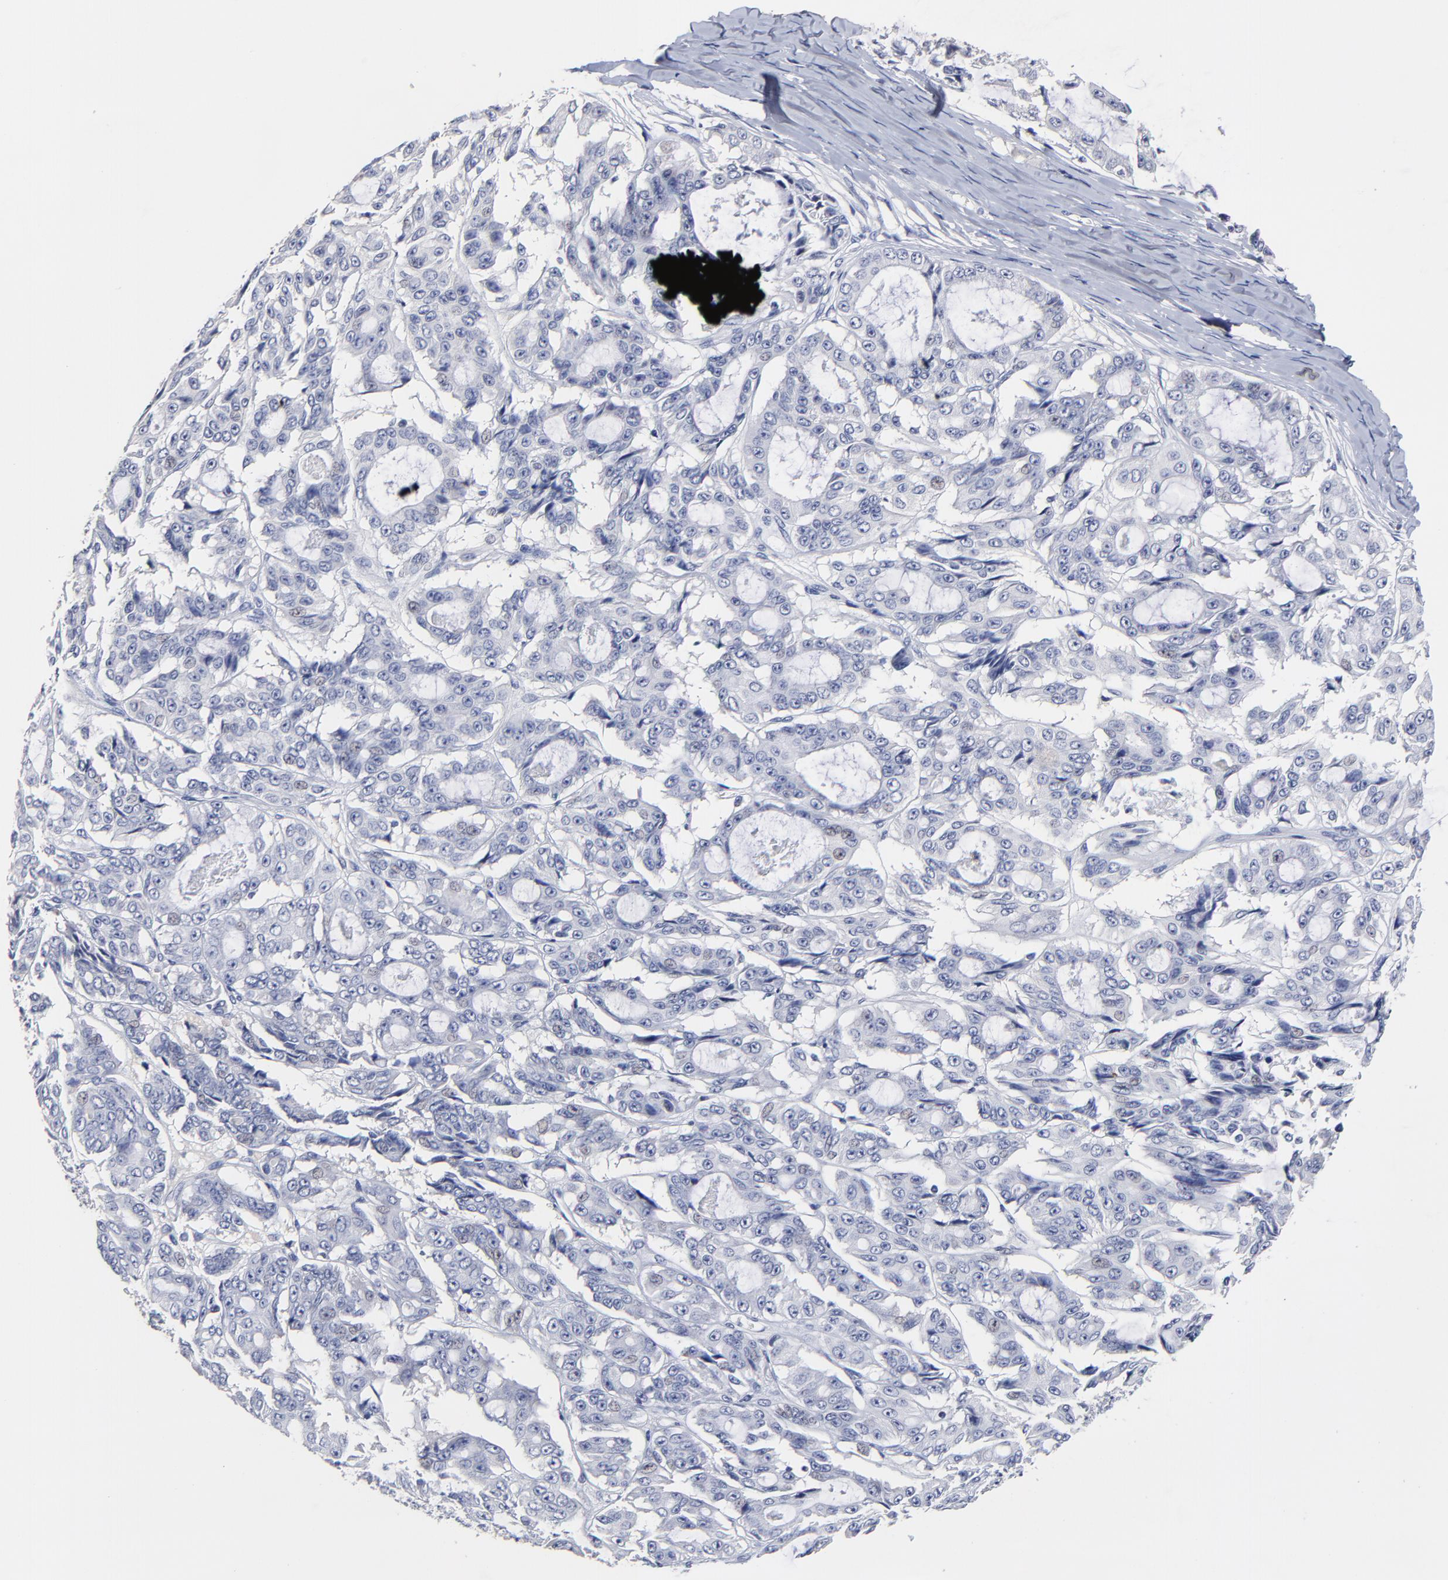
{"staining": {"intensity": "negative", "quantity": "none", "location": "none"}, "tissue": "ovarian cancer", "cell_type": "Tumor cells", "image_type": "cancer", "snomed": [{"axis": "morphology", "description": "Carcinoma, endometroid"}, {"axis": "topography", "description": "Ovary"}], "caption": "Image shows no protein positivity in tumor cells of ovarian endometroid carcinoma tissue.", "gene": "TRAT1", "patient": {"sex": "female", "age": 61}}